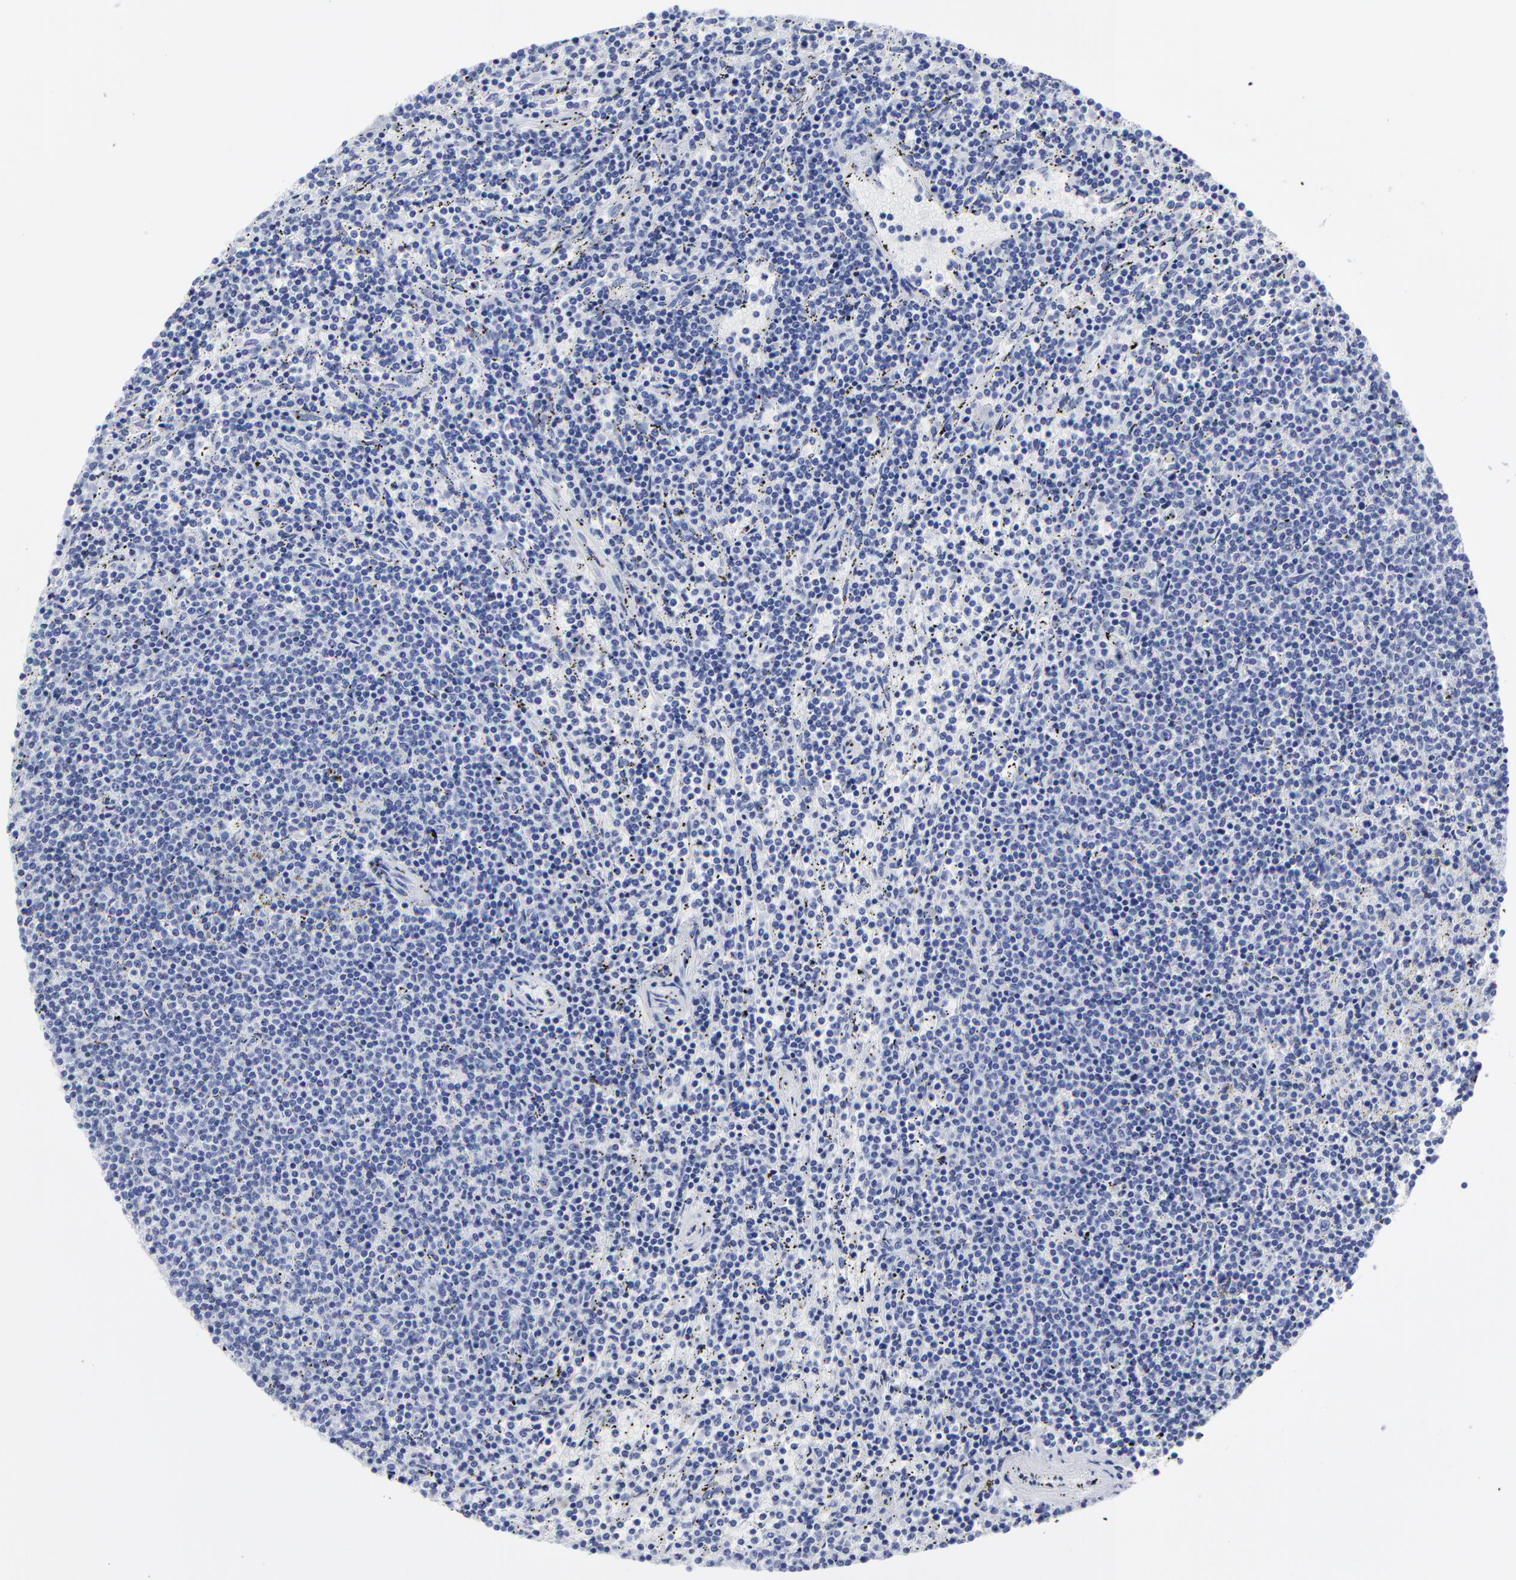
{"staining": {"intensity": "negative", "quantity": "none", "location": "none"}, "tissue": "lymphoma", "cell_type": "Tumor cells", "image_type": "cancer", "snomed": [{"axis": "morphology", "description": "Malignant lymphoma, non-Hodgkin's type, Low grade"}, {"axis": "topography", "description": "Spleen"}], "caption": "Protein analysis of lymphoma reveals no significant staining in tumor cells.", "gene": "DCN", "patient": {"sex": "female", "age": 50}}